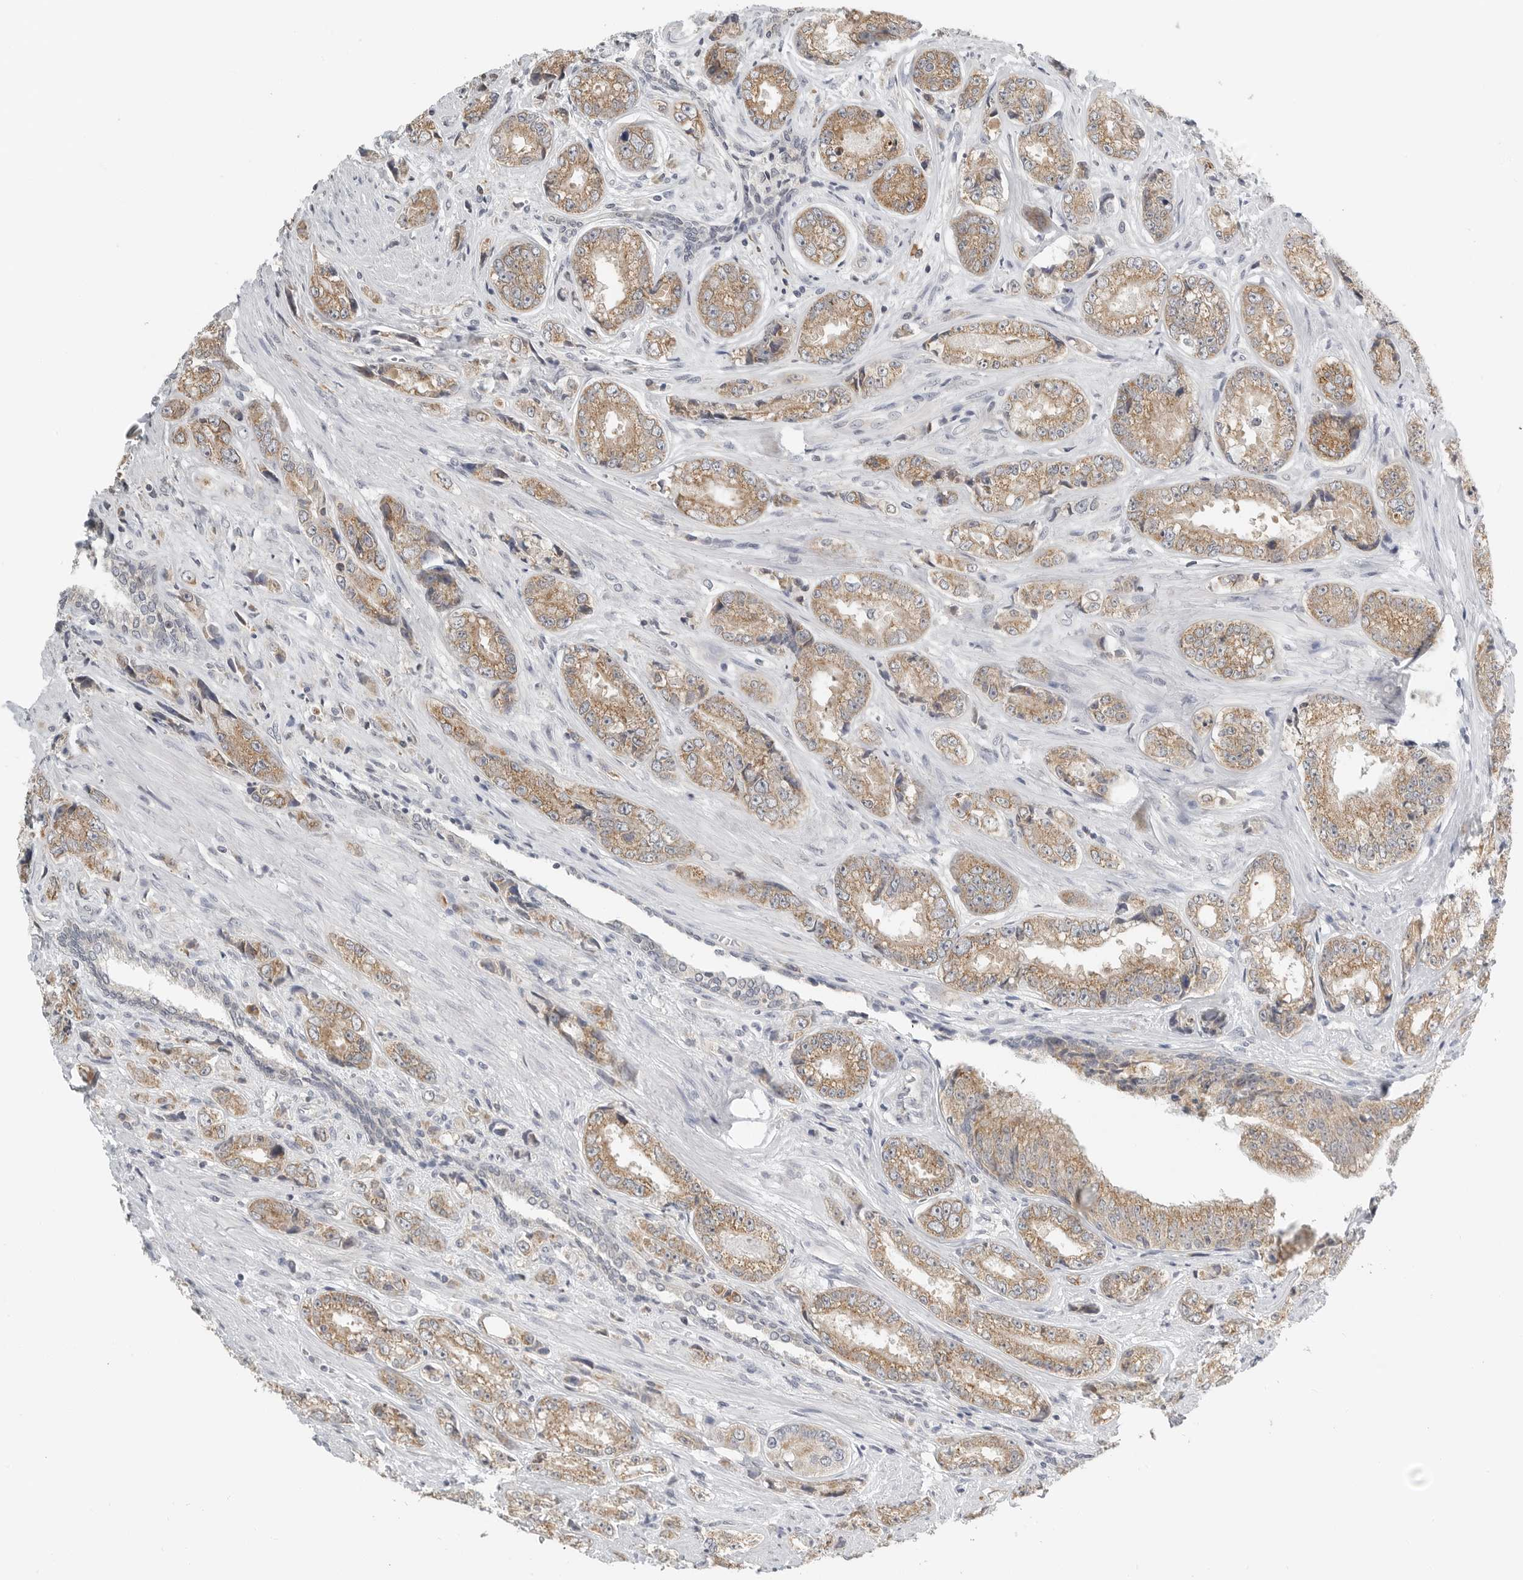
{"staining": {"intensity": "moderate", "quantity": ">75%", "location": "cytoplasmic/membranous"}, "tissue": "prostate cancer", "cell_type": "Tumor cells", "image_type": "cancer", "snomed": [{"axis": "morphology", "description": "Adenocarcinoma, High grade"}, {"axis": "topography", "description": "Prostate"}], "caption": "Moderate cytoplasmic/membranous protein staining is seen in approximately >75% of tumor cells in high-grade adenocarcinoma (prostate).", "gene": "IL12RB2", "patient": {"sex": "male", "age": 61}}